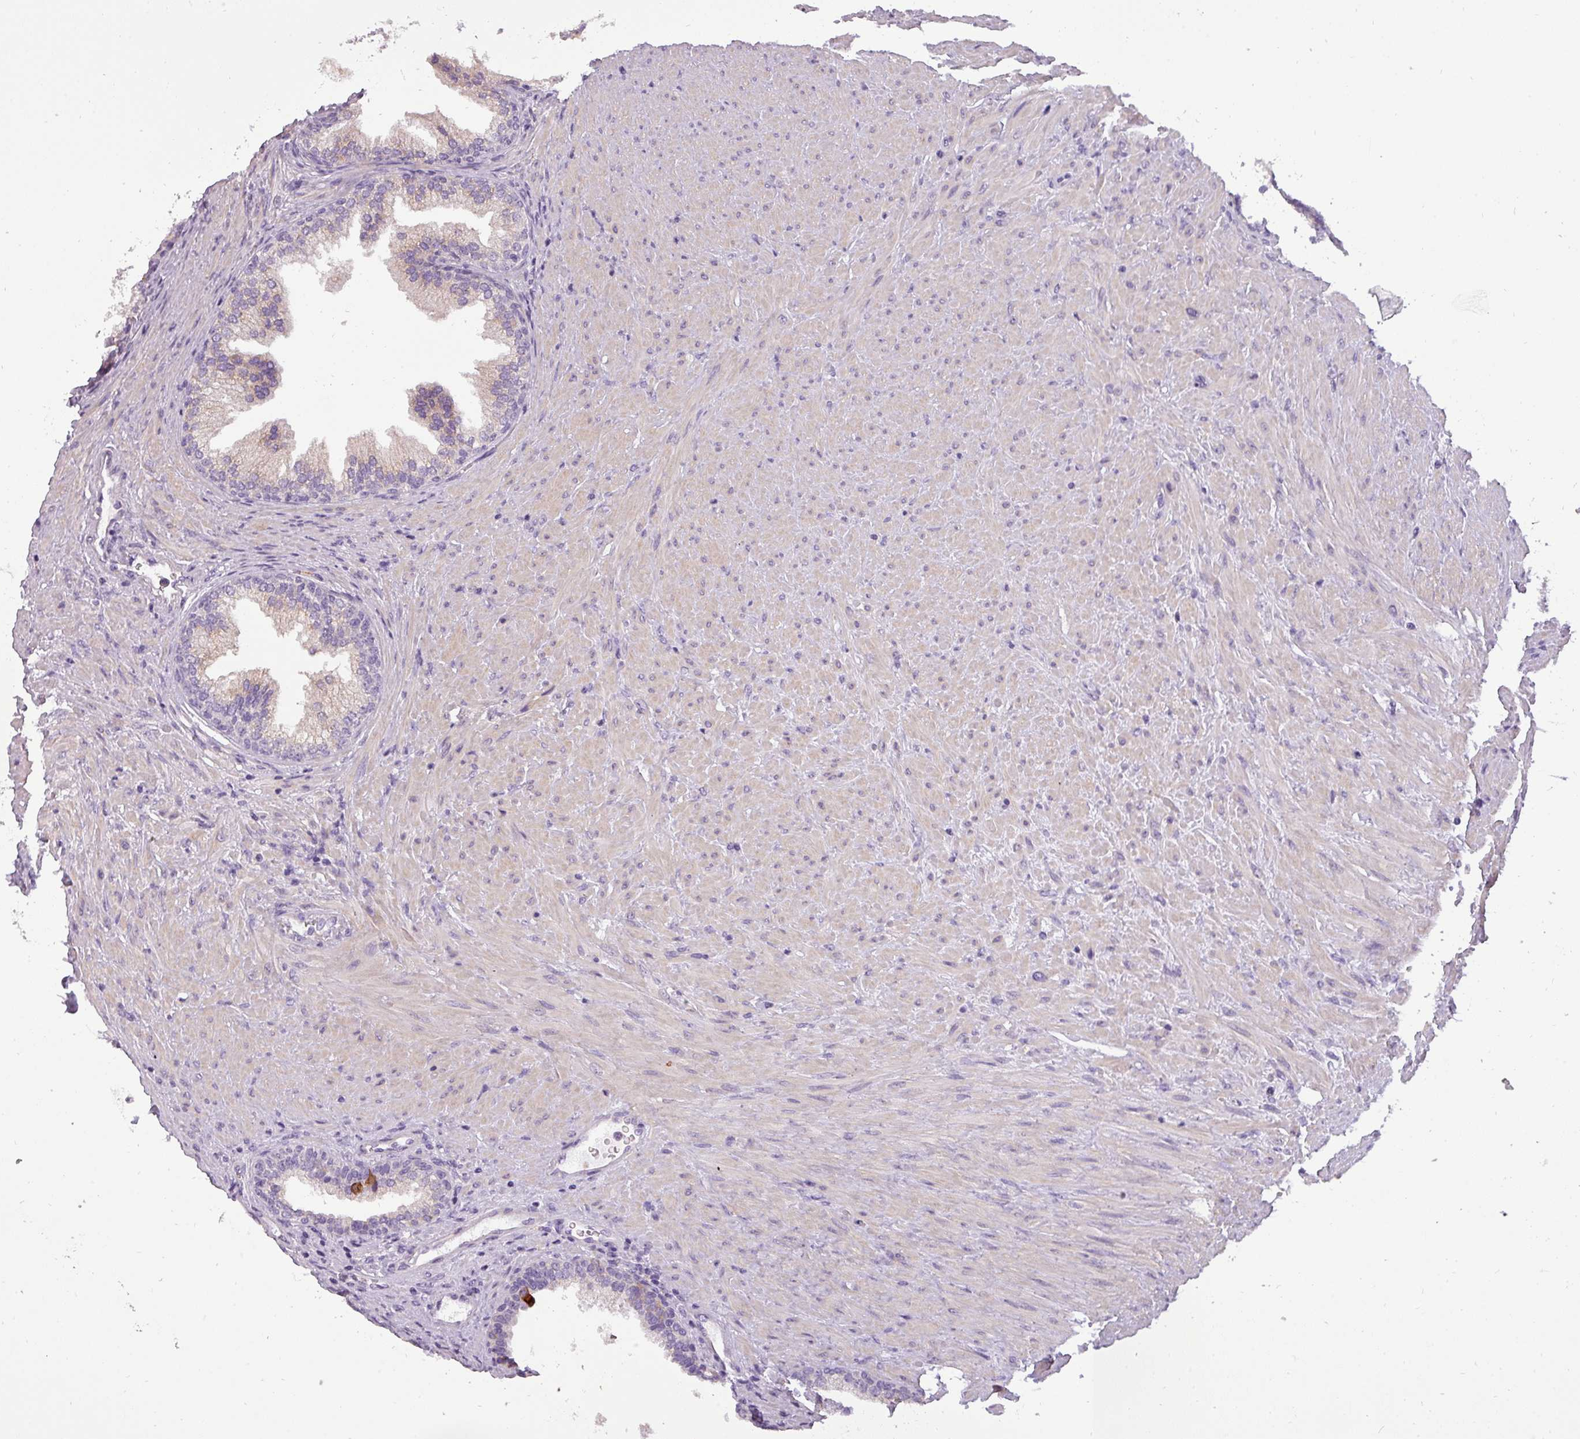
{"staining": {"intensity": "weak", "quantity": "25%-75%", "location": "cytoplasmic/membranous"}, "tissue": "prostate", "cell_type": "Glandular cells", "image_type": "normal", "snomed": [{"axis": "morphology", "description": "Normal tissue, NOS"}, {"axis": "topography", "description": "Prostate"}], "caption": "This is an image of immunohistochemistry (IHC) staining of benign prostate, which shows weak staining in the cytoplasmic/membranous of glandular cells.", "gene": "ATP6V1D", "patient": {"sex": "male", "age": 76}}